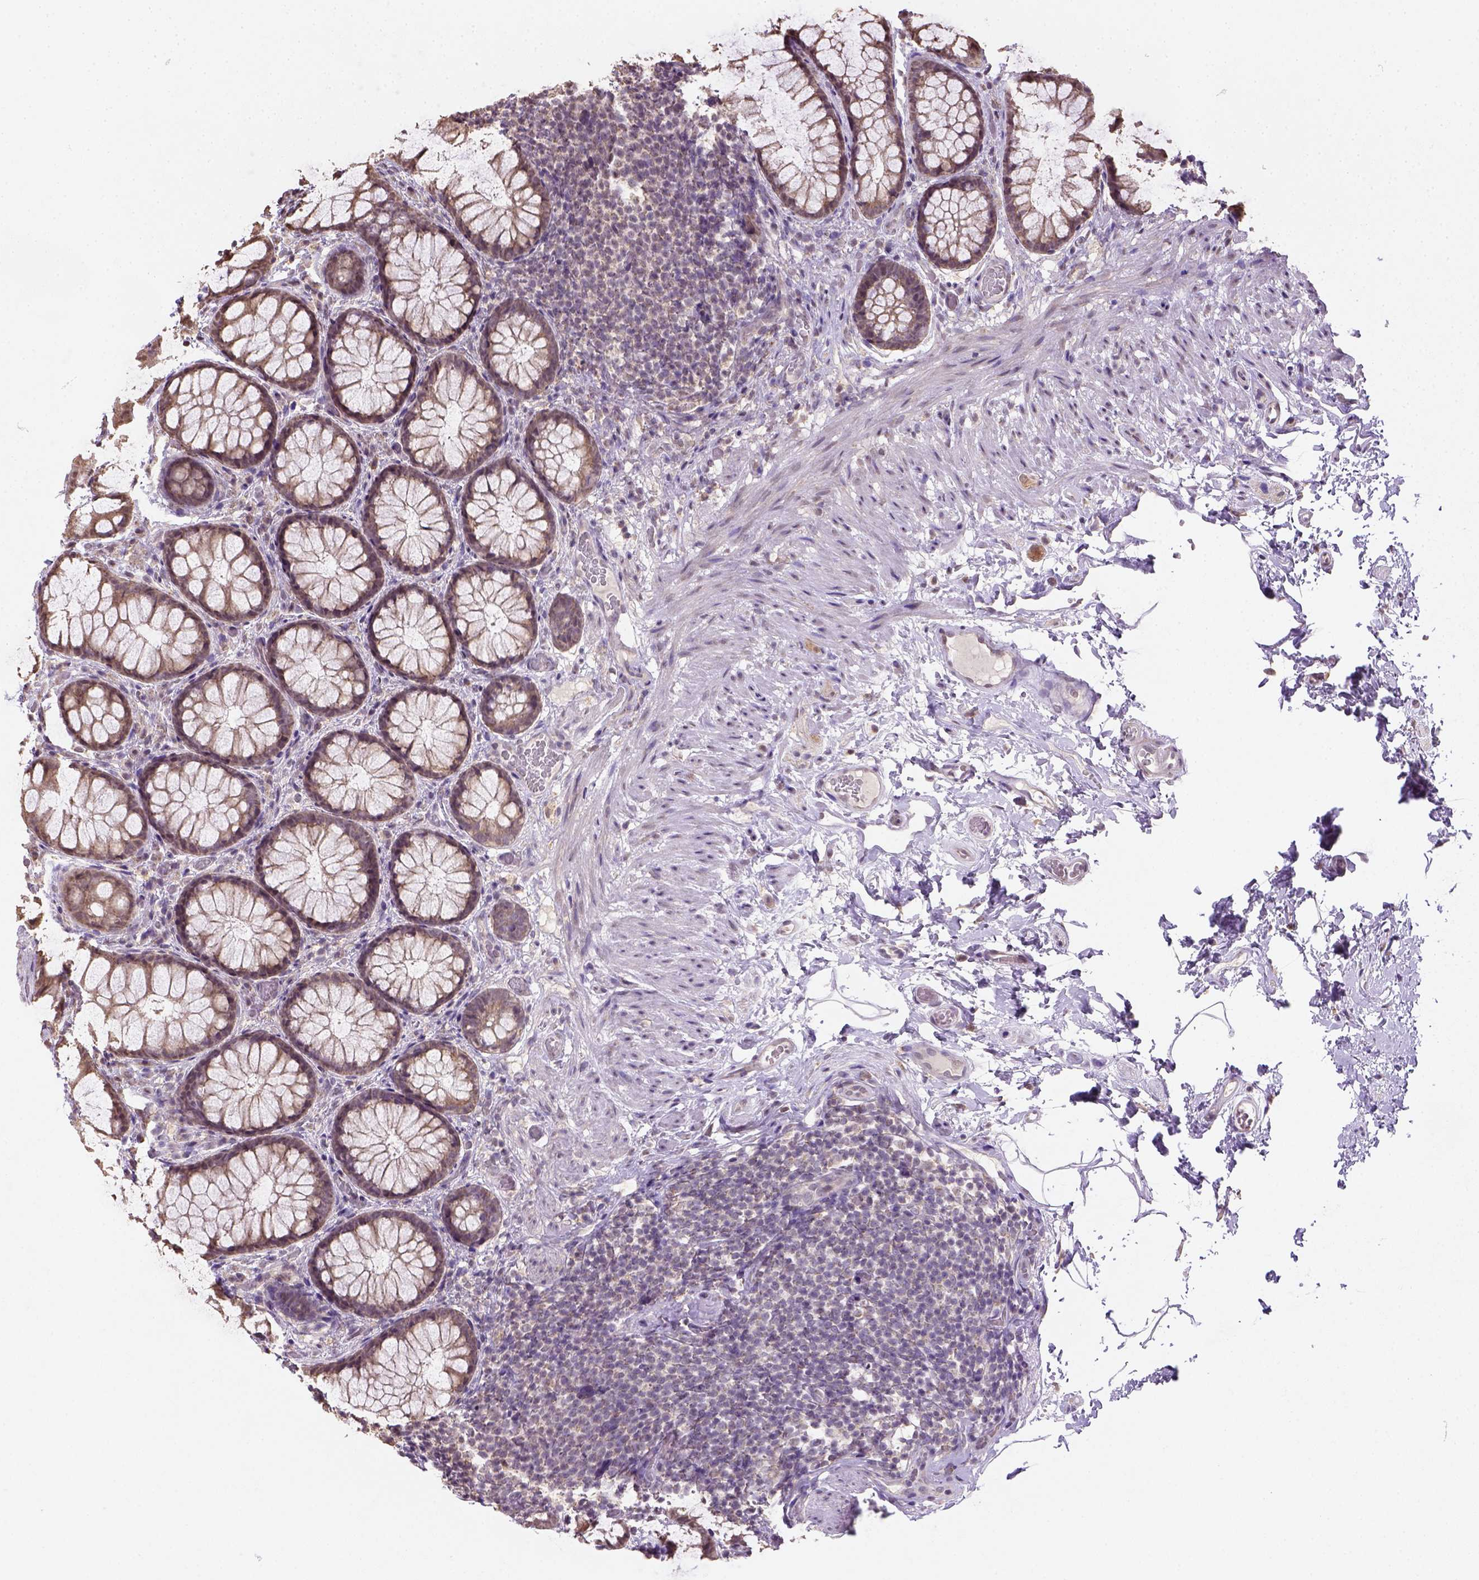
{"staining": {"intensity": "moderate", "quantity": ">75%", "location": "cytoplasmic/membranous"}, "tissue": "rectum", "cell_type": "Glandular cells", "image_type": "normal", "snomed": [{"axis": "morphology", "description": "Normal tissue, NOS"}, {"axis": "topography", "description": "Rectum"}], "caption": "A histopathology image of rectum stained for a protein displays moderate cytoplasmic/membranous brown staining in glandular cells. (DAB (3,3'-diaminobenzidine) = brown stain, brightfield microscopy at high magnification).", "gene": "NUDT10", "patient": {"sex": "female", "age": 62}}